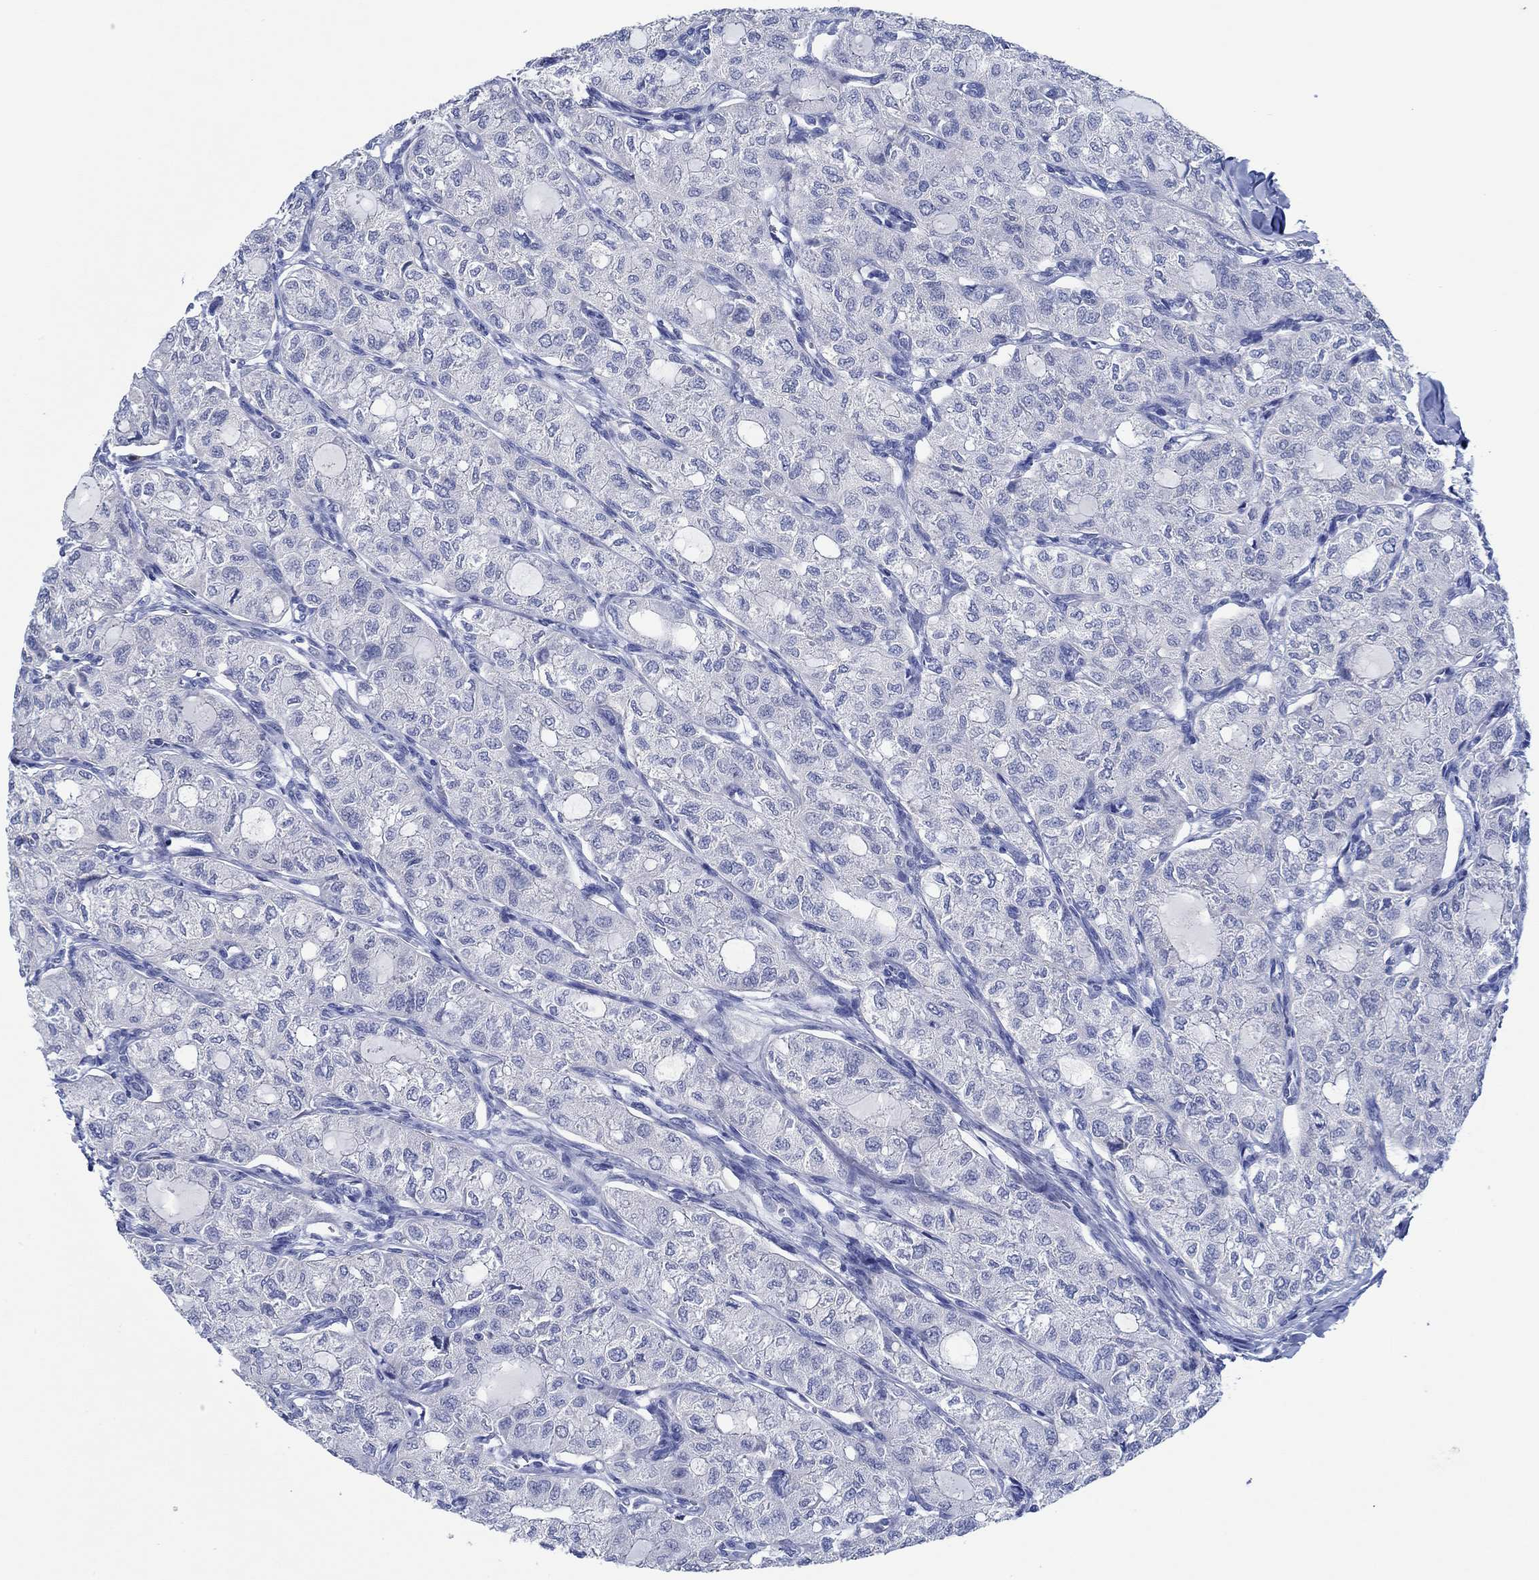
{"staining": {"intensity": "negative", "quantity": "none", "location": "none"}, "tissue": "thyroid cancer", "cell_type": "Tumor cells", "image_type": "cancer", "snomed": [{"axis": "morphology", "description": "Follicular adenoma carcinoma, NOS"}, {"axis": "topography", "description": "Thyroid gland"}], "caption": "The histopathology image demonstrates no significant staining in tumor cells of thyroid follicular adenoma carcinoma. Nuclei are stained in blue.", "gene": "ZNF671", "patient": {"sex": "male", "age": 75}}